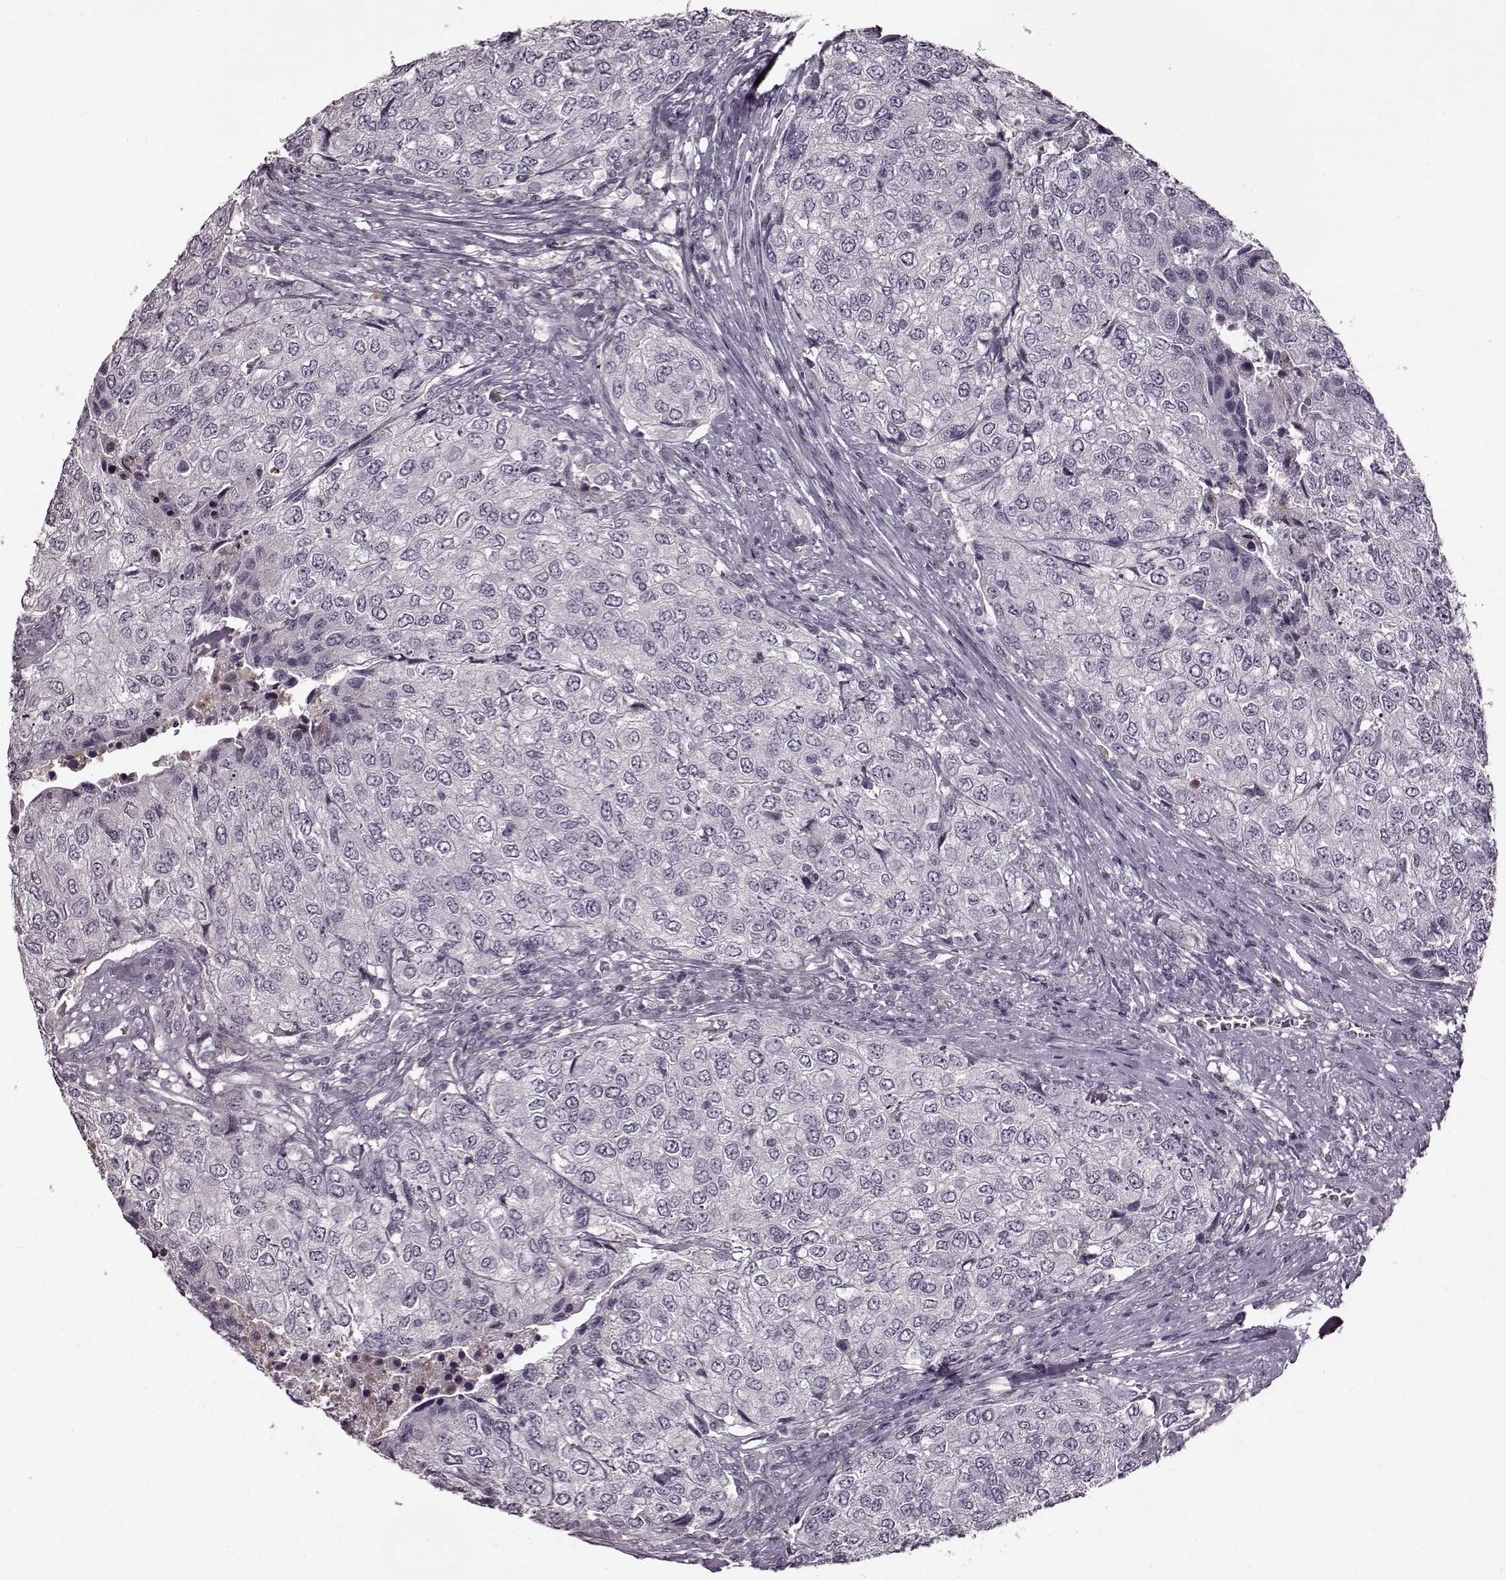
{"staining": {"intensity": "negative", "quantity": "none", "location": "none"}, "tissue": "urothelial cancer", "cell_type": "Tumor cells", "image_type": "cancer", "snomed": [{"axis": "morphology", "description": "Urothelial carcinoma, High grade"}, {"axis": "topography", "description": "Urinary bladder"}], "caption": "High power microscopy histopathology image of an IHC image of urothelial cancer, revealing no significant staining in tumor cells.", "gene": "CNGA3", "patient": {"sex": "female", "age": 78}}